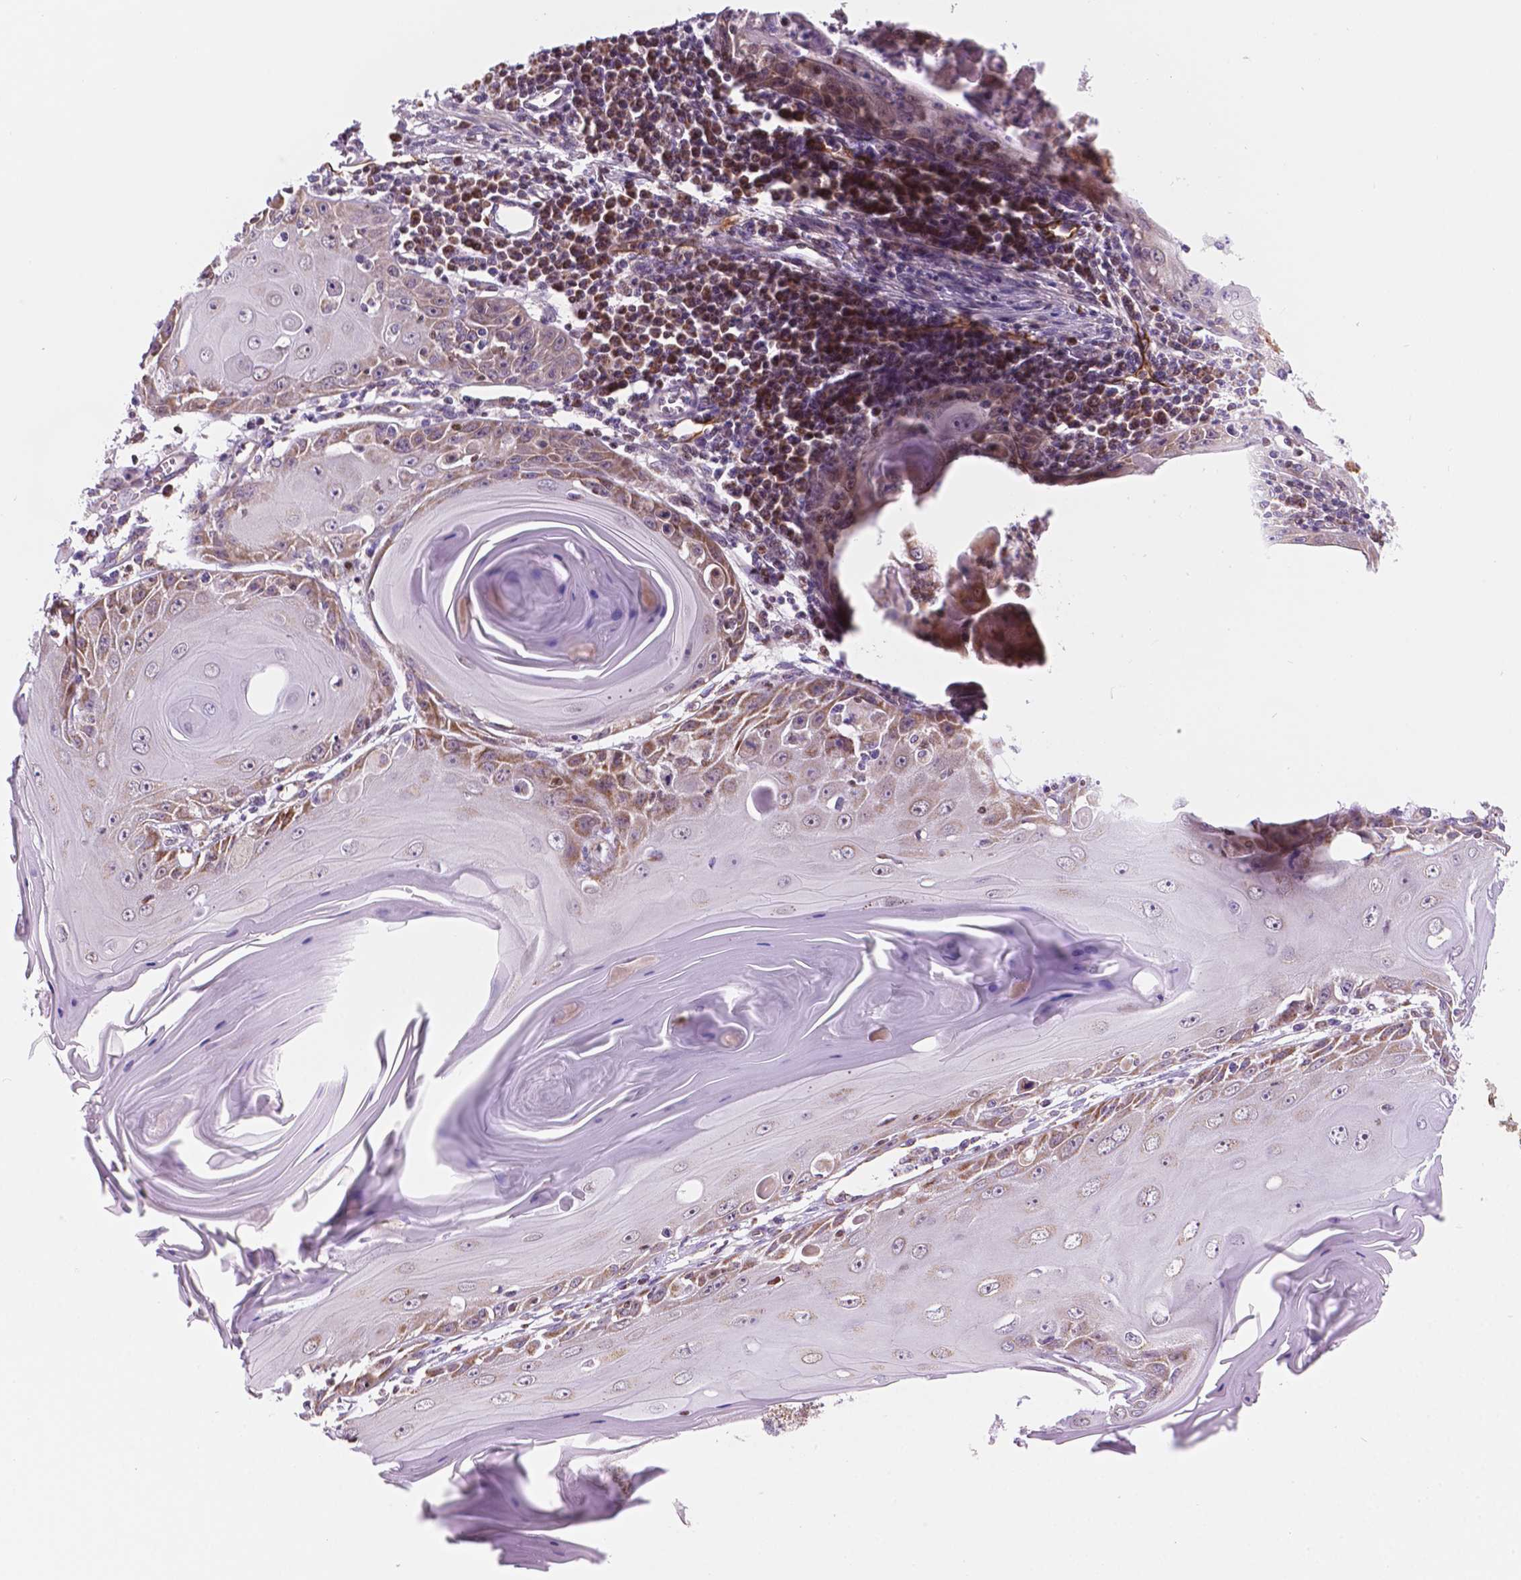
{"staining": {"intensity": "moderate", "quantity": "25%-75%", "location": "cytoplasmic/membranous"}, "tissue": "skin cancer", "cell_type": "Tumor cells", "image_type": "cancer", "snomed": [{"axis": "morphology", "description": "Squamous cell carcinoma, NOS"}, {"axis": "topography", "description": "Skin"}, {"axis": "topography", "description": "Vulva"}], "caption": "Moderate cytoplasmic/membranous positivity for a protein is seen in approximately 25%-75% of tumor cells of squamous cell carcinoma (skin) using IHC.", "gene": "GEMIN4", "patient": {"sex": "female", "age": 85}}